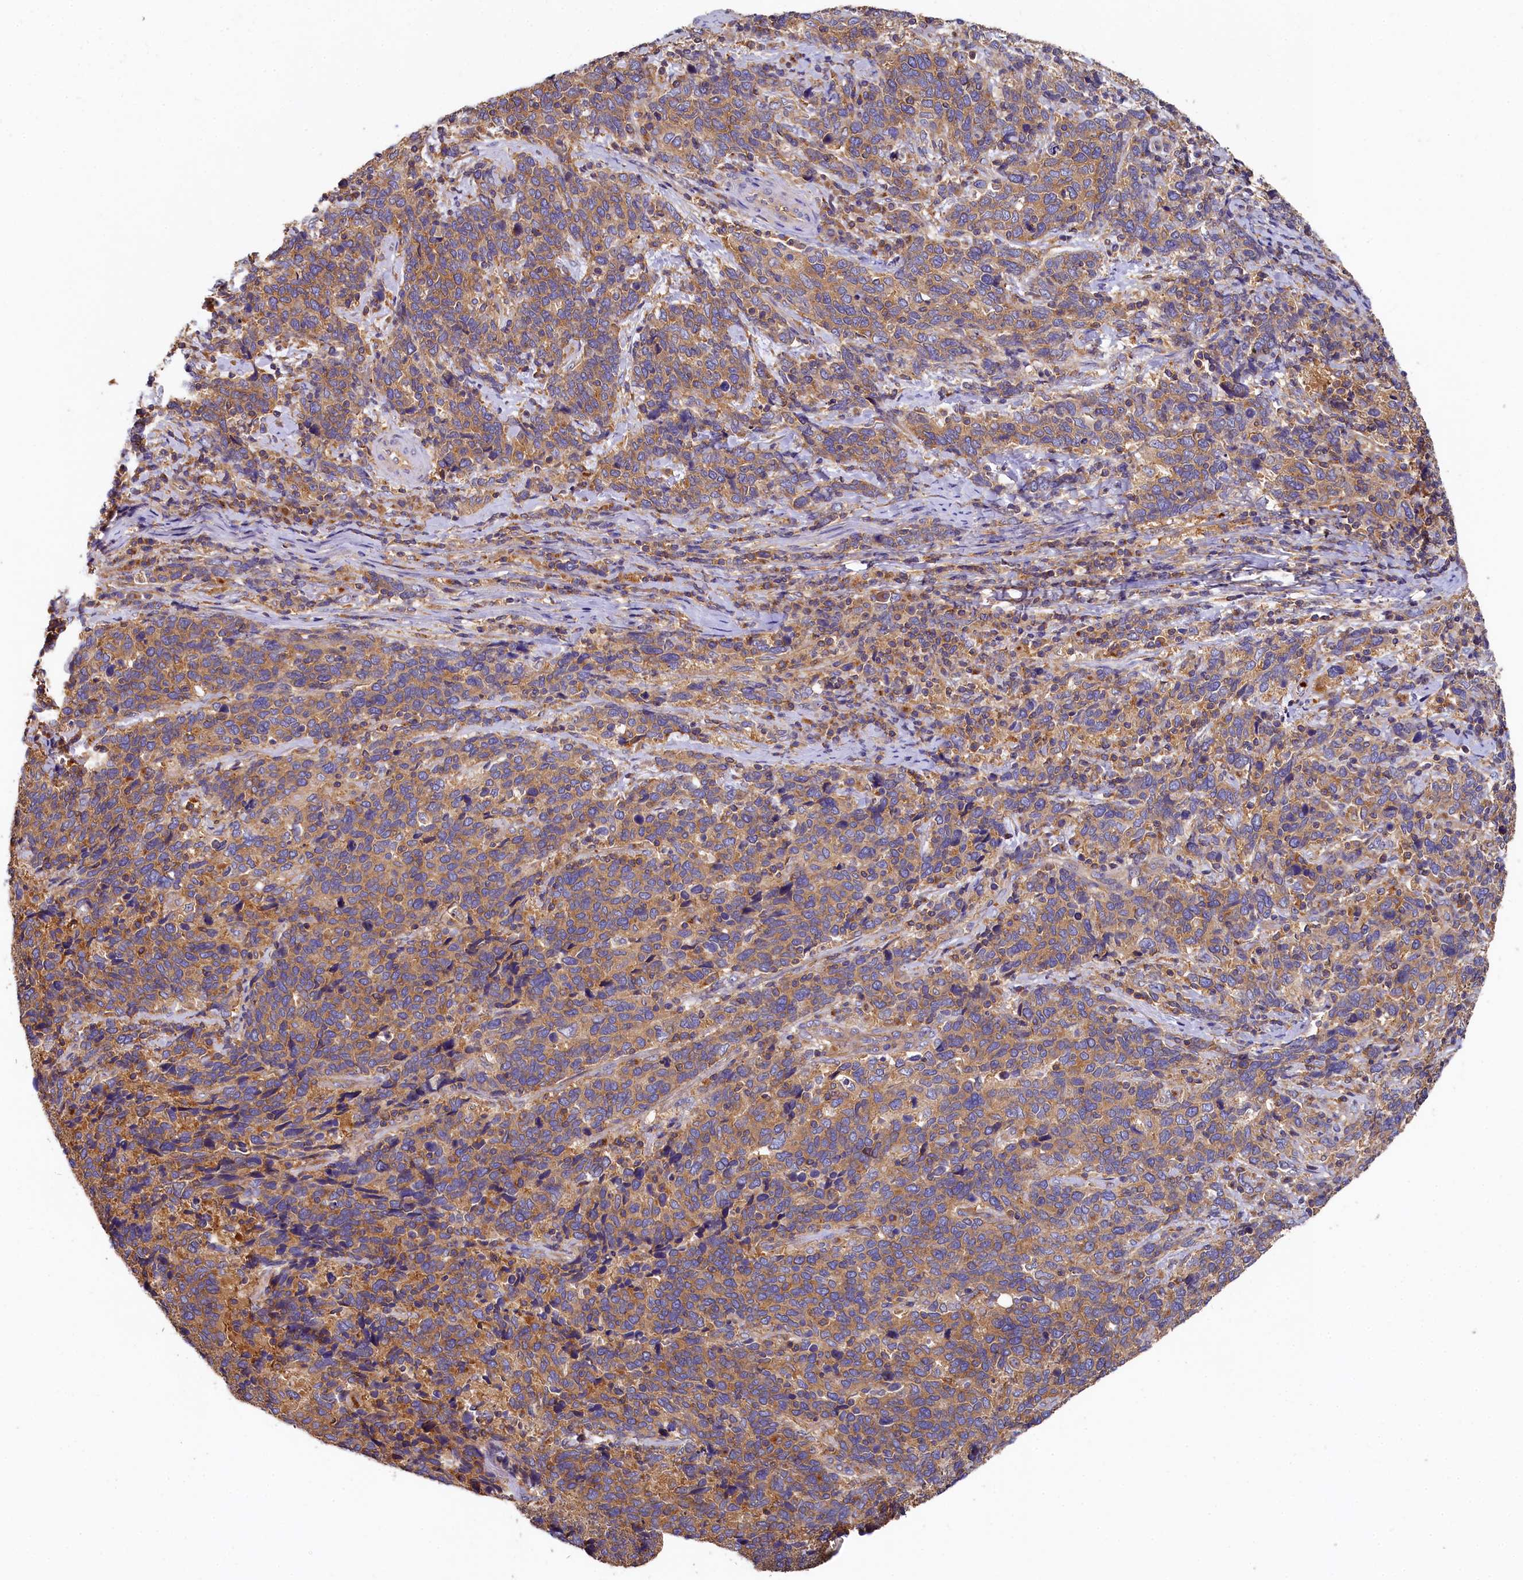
{"staining": {"intensity": "moderate", "quantity": ">75%", "location": "cytoplasmic/membranous"}, "tissue": "cervical cancer", "cell_type": "Tumor cells", "image_type": "cancer", "snomed": [{"axis": "morphology", "description": "Squamous cell carcinoma, NOS"}, {"axis": "topography", "description": "Cervix"}], "caption": "The micrograph displays immunohistochemical staining of cervical squamous cell carcinoma. There is moderate cytoplasmic/membranous positivity is seen in about >75% of tumor cells. The staining was performed using DAB (3,3'-diaminobenzidine), with brown indicating positive protein expression. Nuclei are stained blue with hematoxylin.", "gene": "PPIP5K1", "patient": {"sex": "female", "age": 41}}